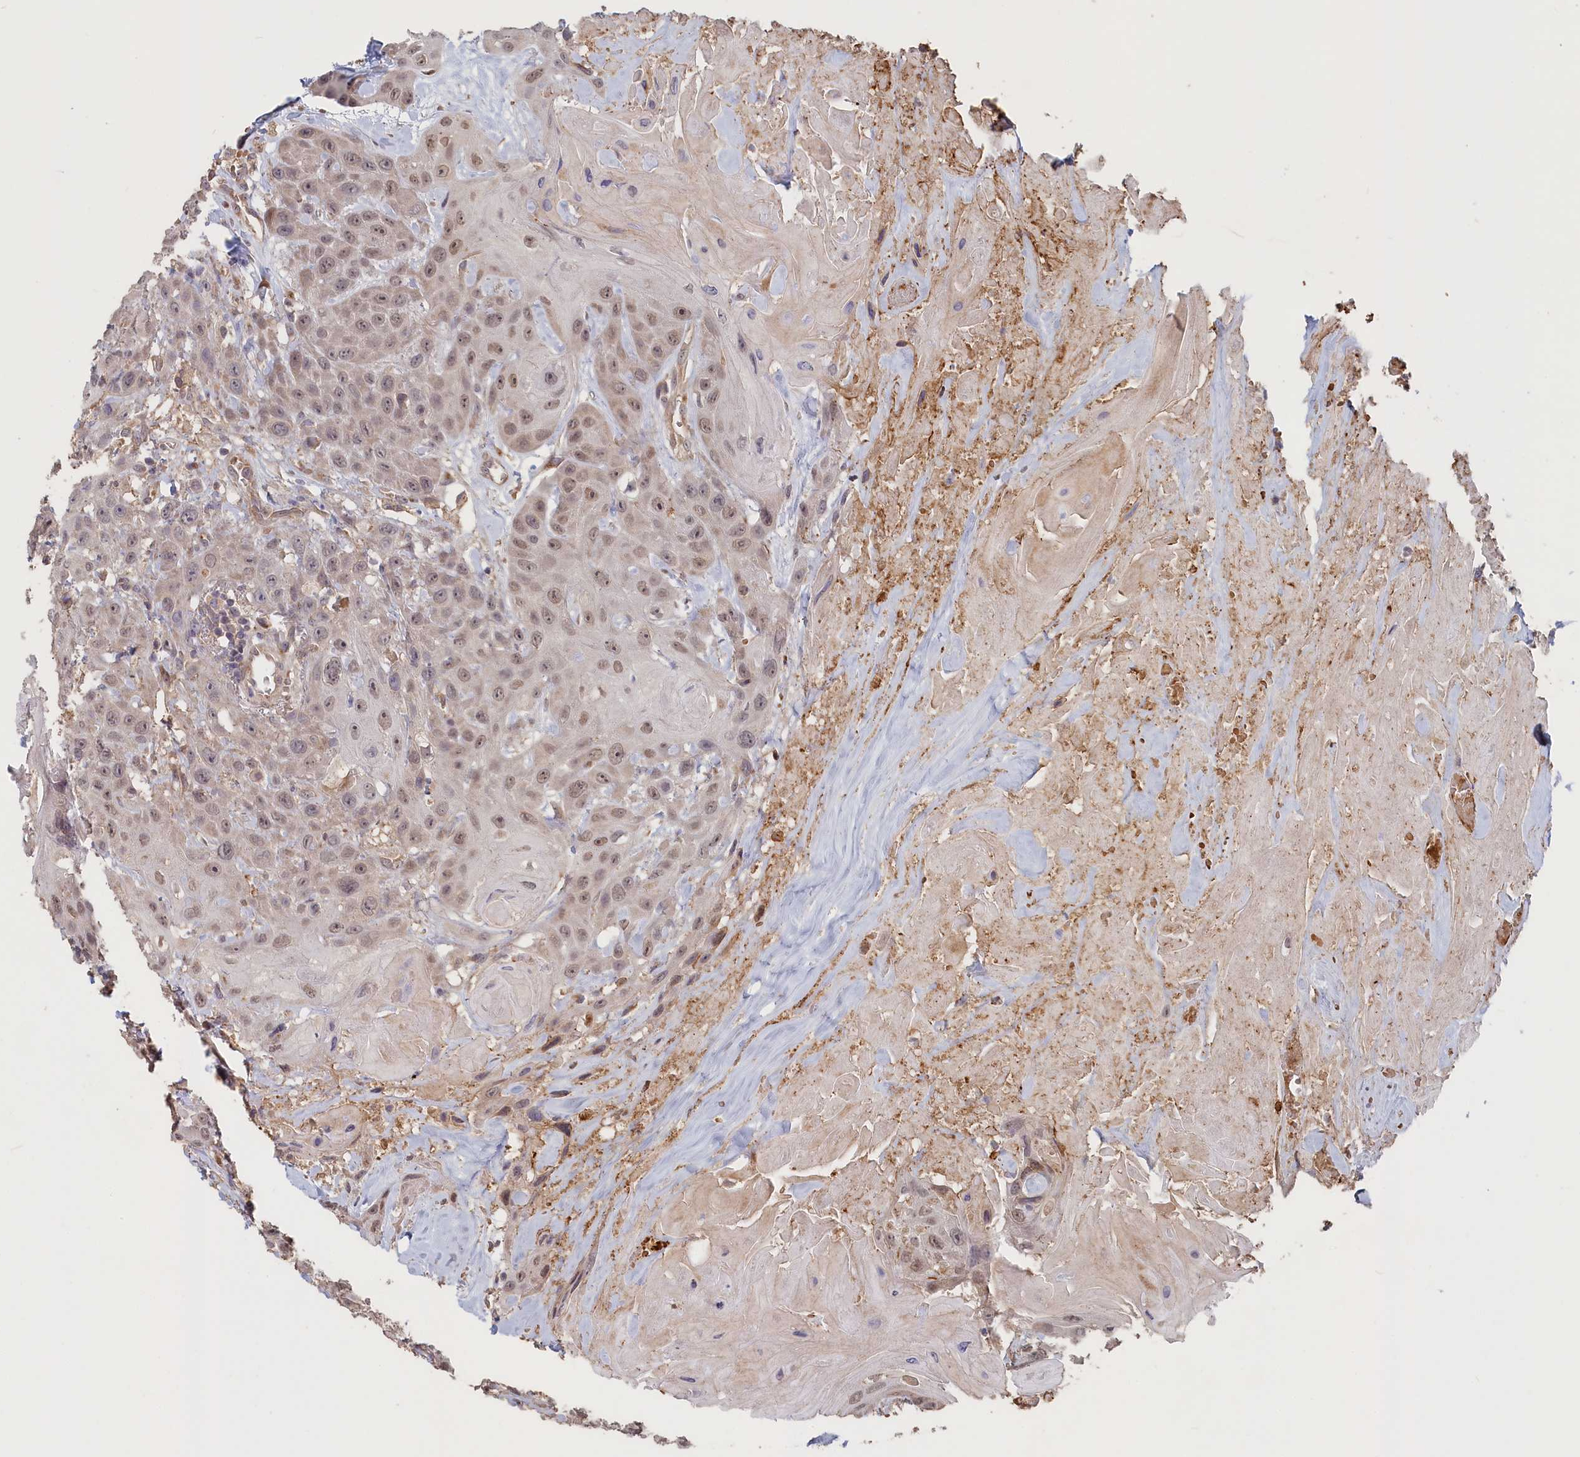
{"staining": {"intensity": "weak", "quantity": ">75%", "location": "nuclear"}, "tissue": "head and neck cancer", "cell_type": "Tumor cells", "image_type": "cancer", "snomed": [{"axis": "morphology", "description": "Squamous cell carcinoma, NOS"}, {"axis": "topography", "description": "Head-Neck"}], "caption": "Weak nuclear protein expression is identified in approximately >75% of tumor cells in head and neck cancer (squamous cell carcinoma).", "gene": "STX16", "patient": {"sex": "male", "age": 81}}